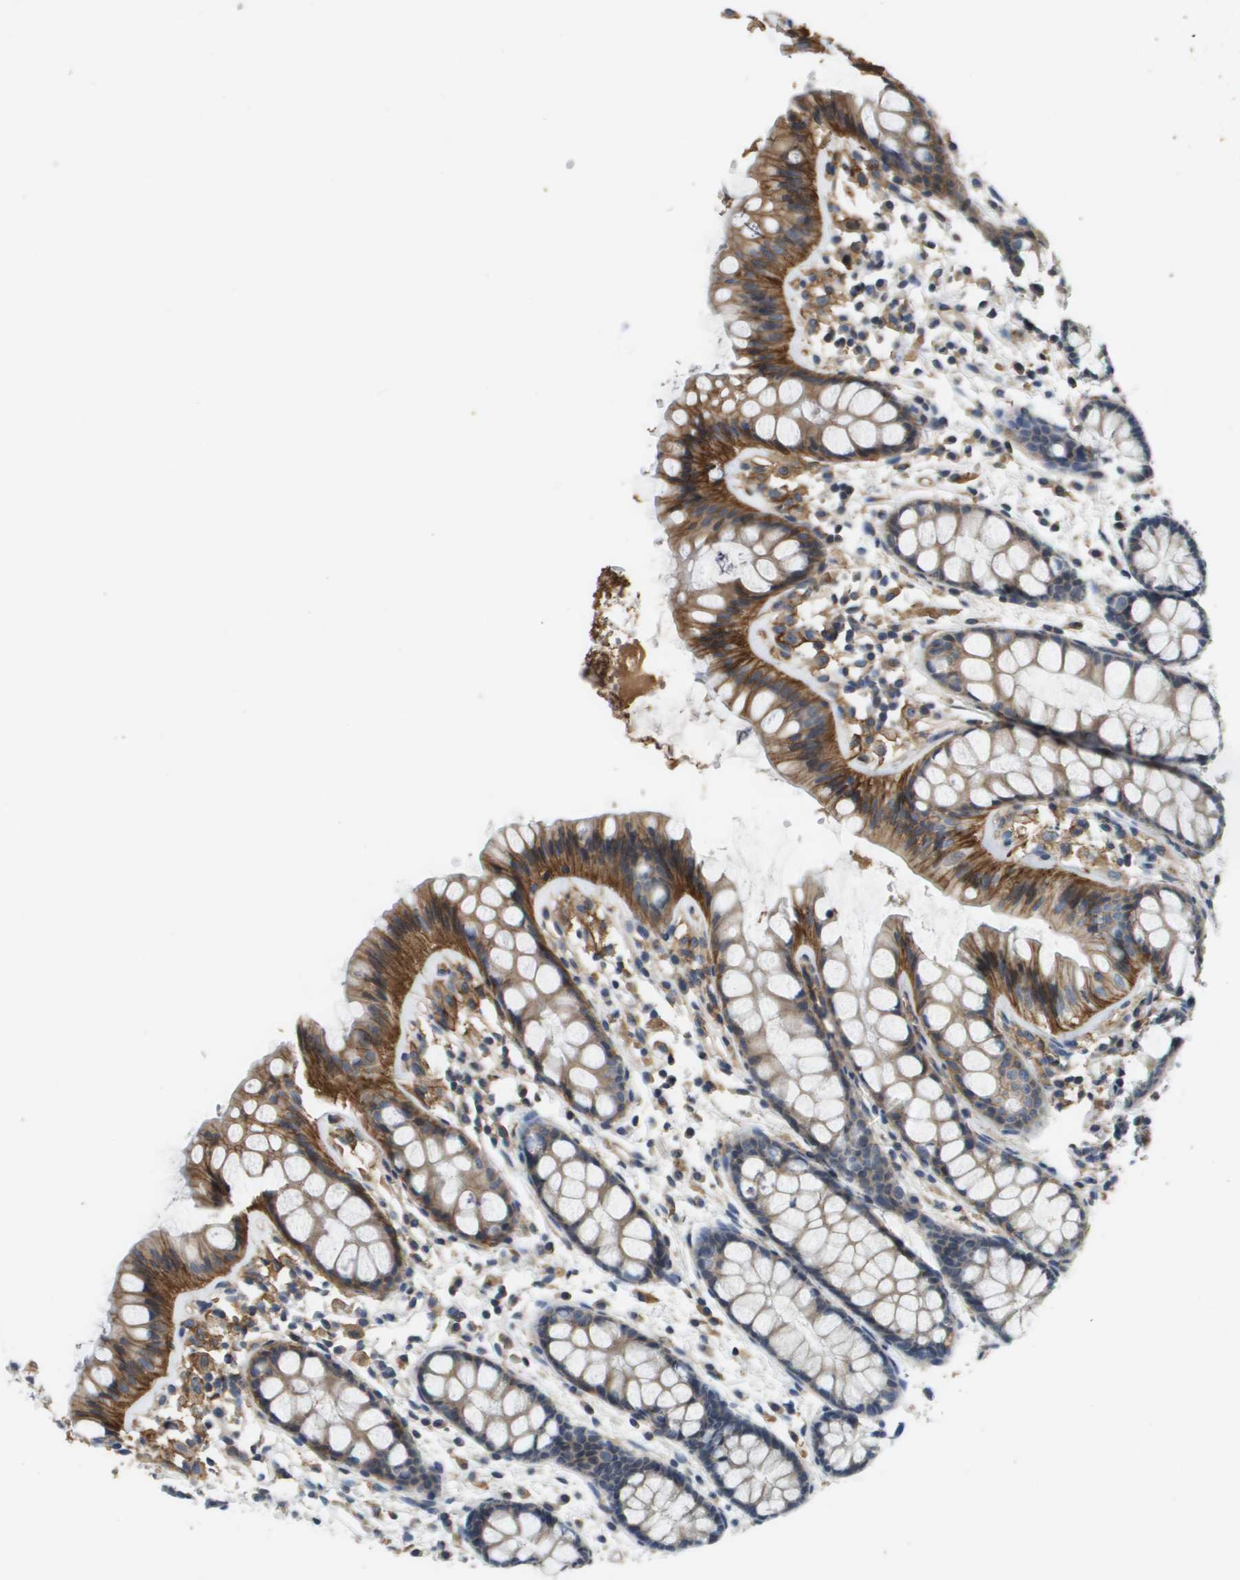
{"staining": {"intensity": "moderate", "quantity": ">75%", "location": "cytoplasmic/membranous"}, "tissue": "rectum", "cell_type": "Glandular cells", "image_type": "normal", "snomed": [{"axis": "morphology", "description": "Normal tissue, NOS"}, {"axis": "topography", "description": "Rectum"}], "caption": "Immunohistochemical staining of unremarkable human rectum shows medium levels of moderate cytoplasmic/membranous positivity in about >75% of glandular cells.", "gene": "SLC16A3", "patient": {"sex": "female", "age": 66}}